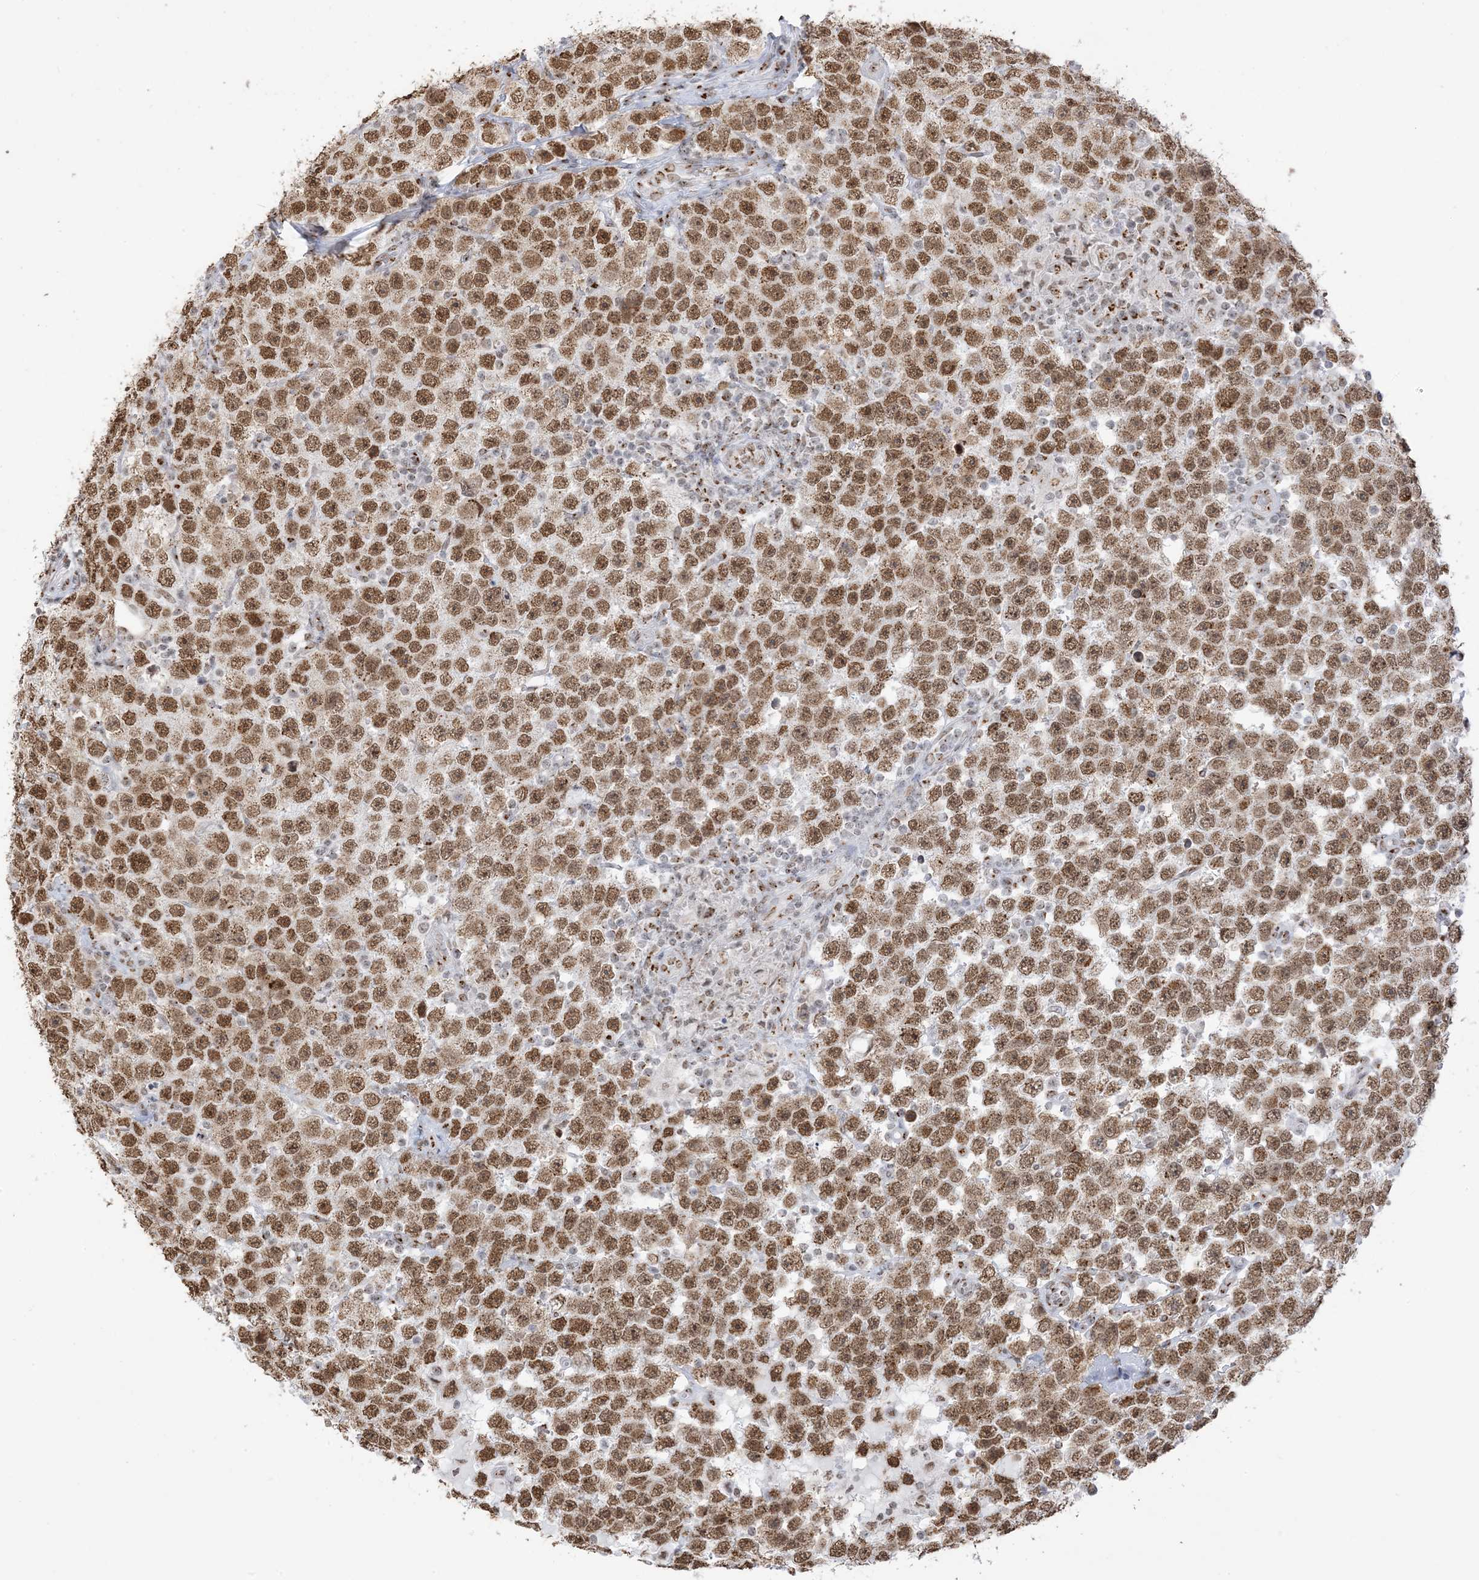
{"staining": {"intensity": "moderate", "quantity": ">75%", "location": "nuclear"}, "tissue": "testis cancer", "cell_type": "Tumor cells", "image_type": "cancer", "snomed": [{"axis": "morphology", "description": "Seminoma, NOS"}, {"axis": "topography", "description": "Testis"}], "caption": "The histopathology image reveals staining of testis cancer (seminoma), revealing moderate nuclear protein positivity (brown color) within tumor cells.", "gene": "GPR107", "patient": {"sex": "male", "age": 28}}